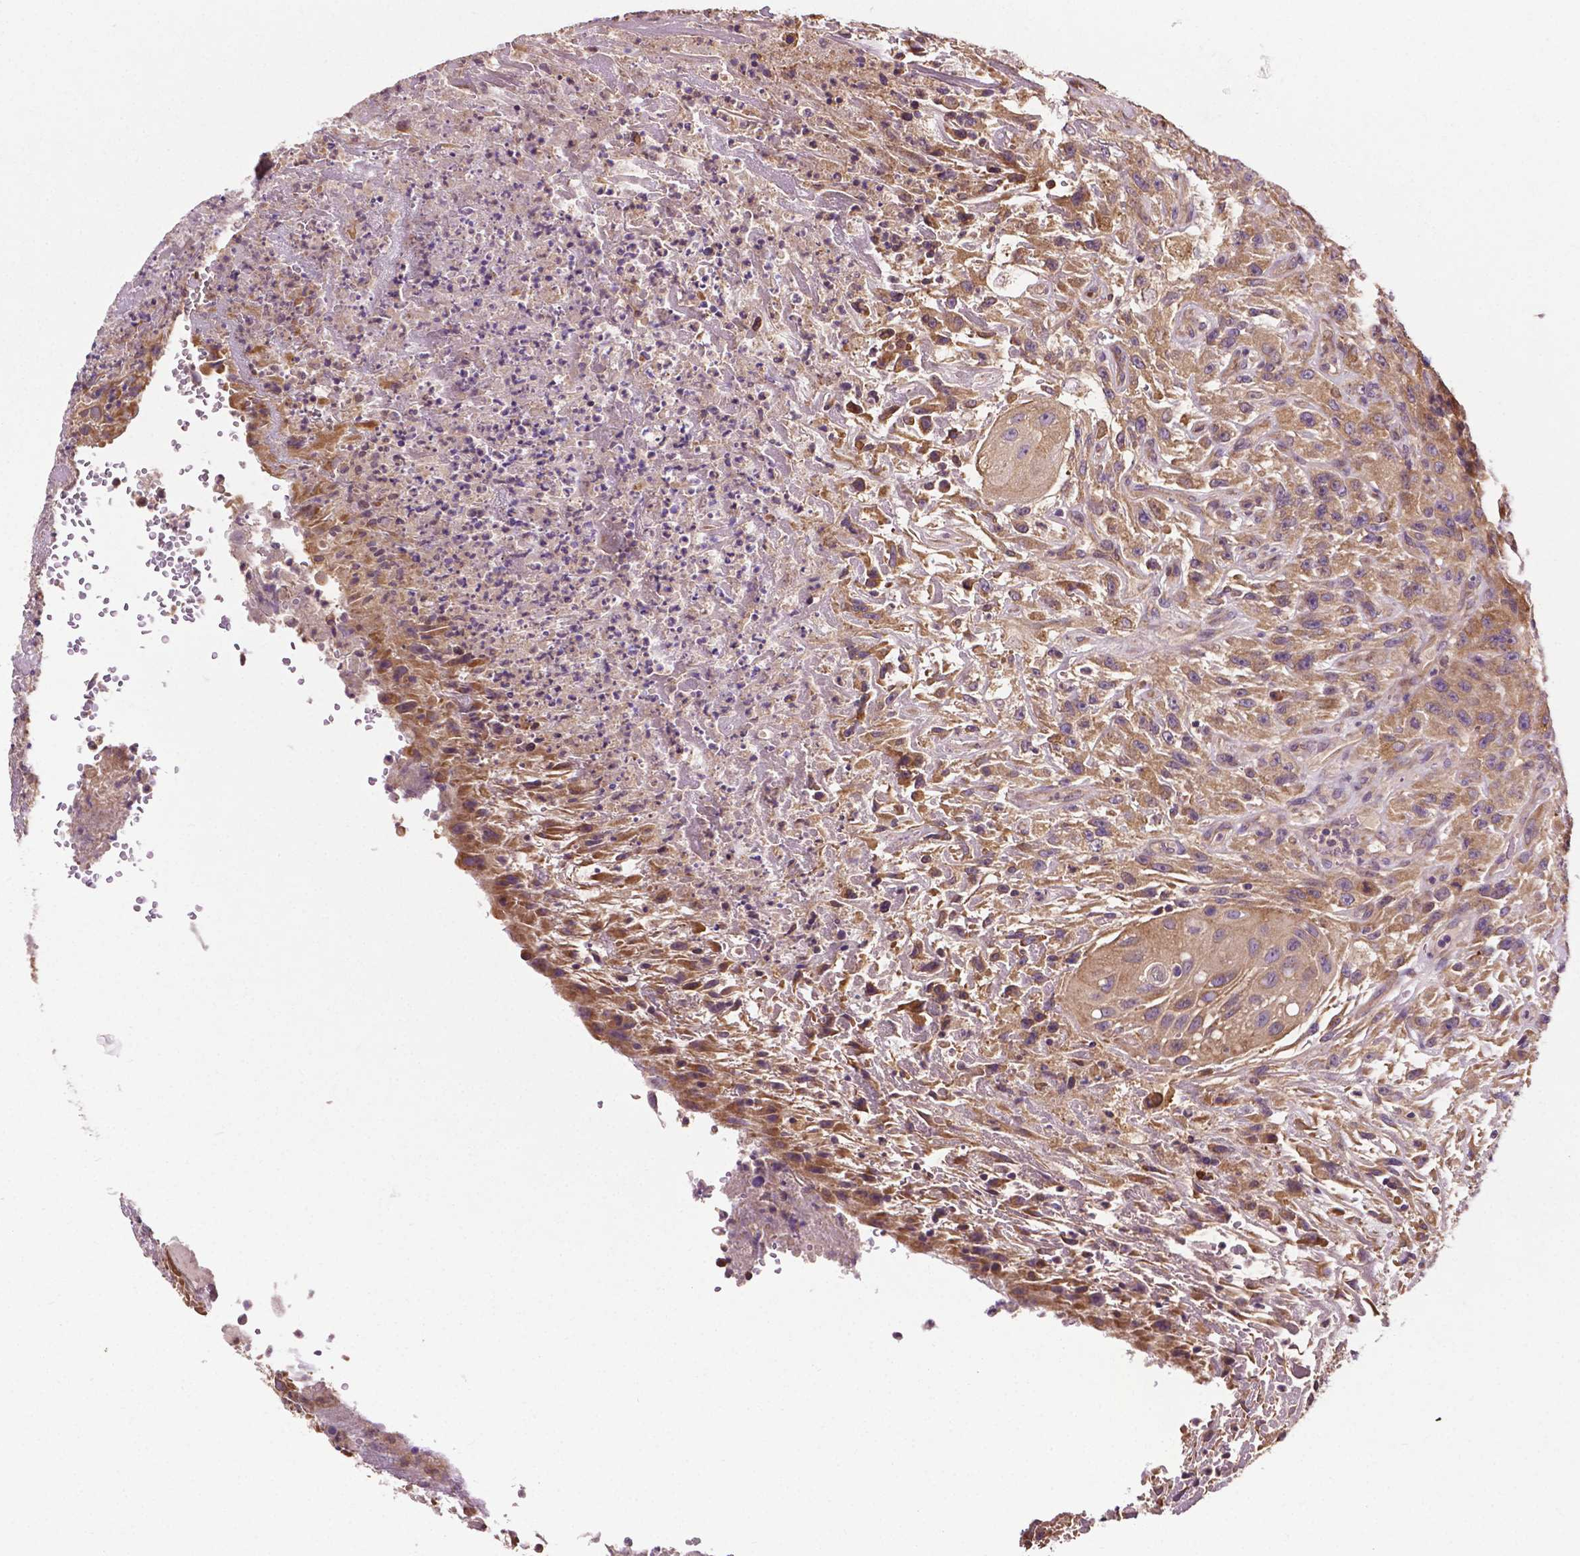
{"staining": {"intensity": "moderate", "quantity": "<25%", "location": "cytoplasmic/membranous"}, "tissue": "urothelial cancer", "cell_type": "Tumor cells", "image_type": "cancer", "snomed": [{"axis": "morphology", "description": "Urothelial carcinoma, High grade"}, {"axis": "topography", "description": "Urinary bladder"}], "caption": "This micrograph exhibits IHC staining of human urothelial cancer, with low moderate cytoplasmic/membranous staining in about <25% of tumor cells.", "gene": "GJA9", "patient": {"sex": "male", "age": 66}}